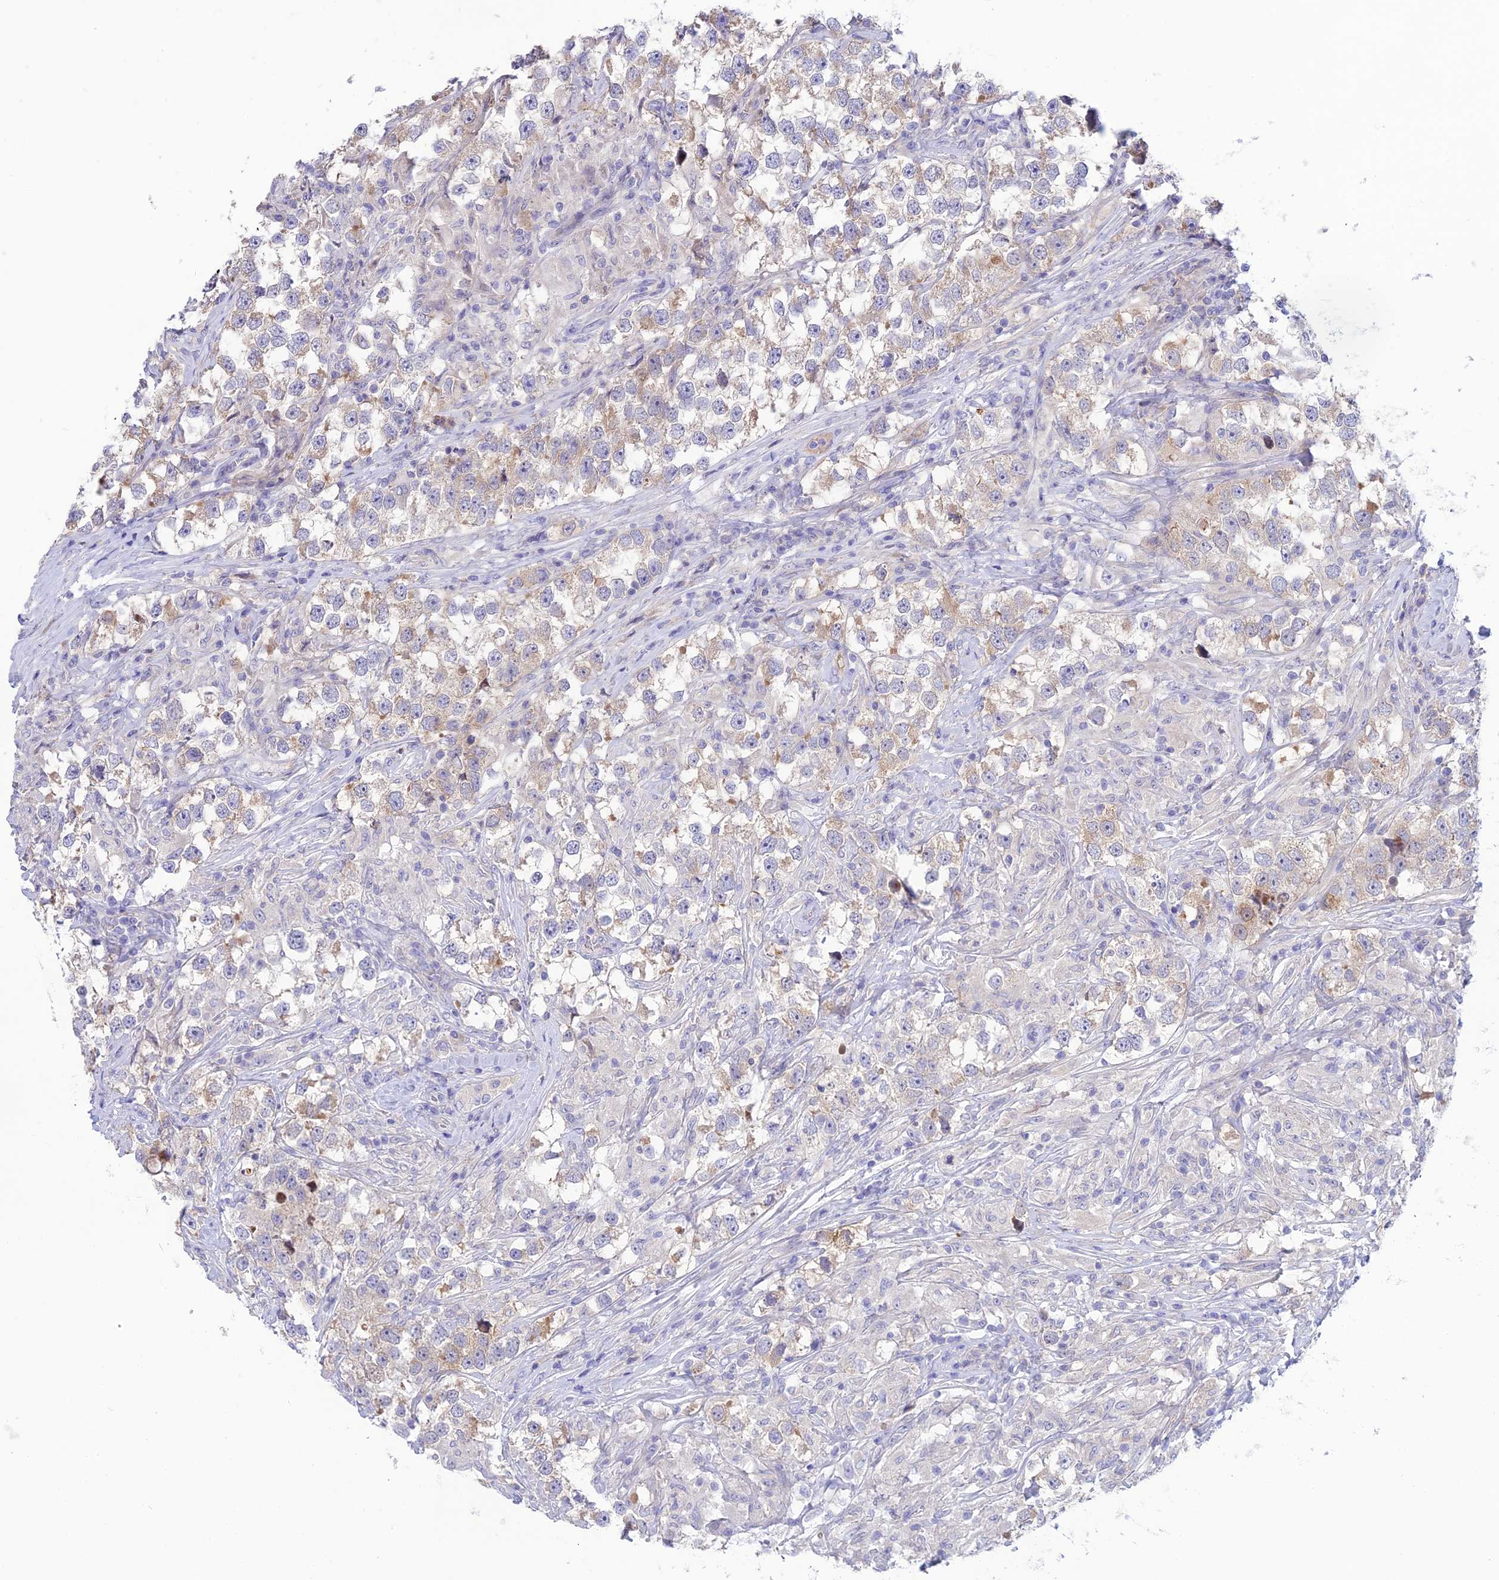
{"staining": {"intensity": "weak", "quantity": "25%-75%", "location": "cytoplasmic/membranous"}, "tissue": "testis cancer", "cell_type": "Tumor cells", "image_type": "cancer", "snomed": [{"axis": "morphology", "description": "Seminoma, NOS"}, {"axis": "topography", "description": "Testis"}], "caption": "Immunohistochemistry (IHC) histopathology image of testis cancer stained for a protein (brown), which displays low levels of weak cytoplasmic/membranous staining in about 25%-75% of tumor cells.", "gene": "XPO7", "patient": {"sex": "male", "age": 46}}